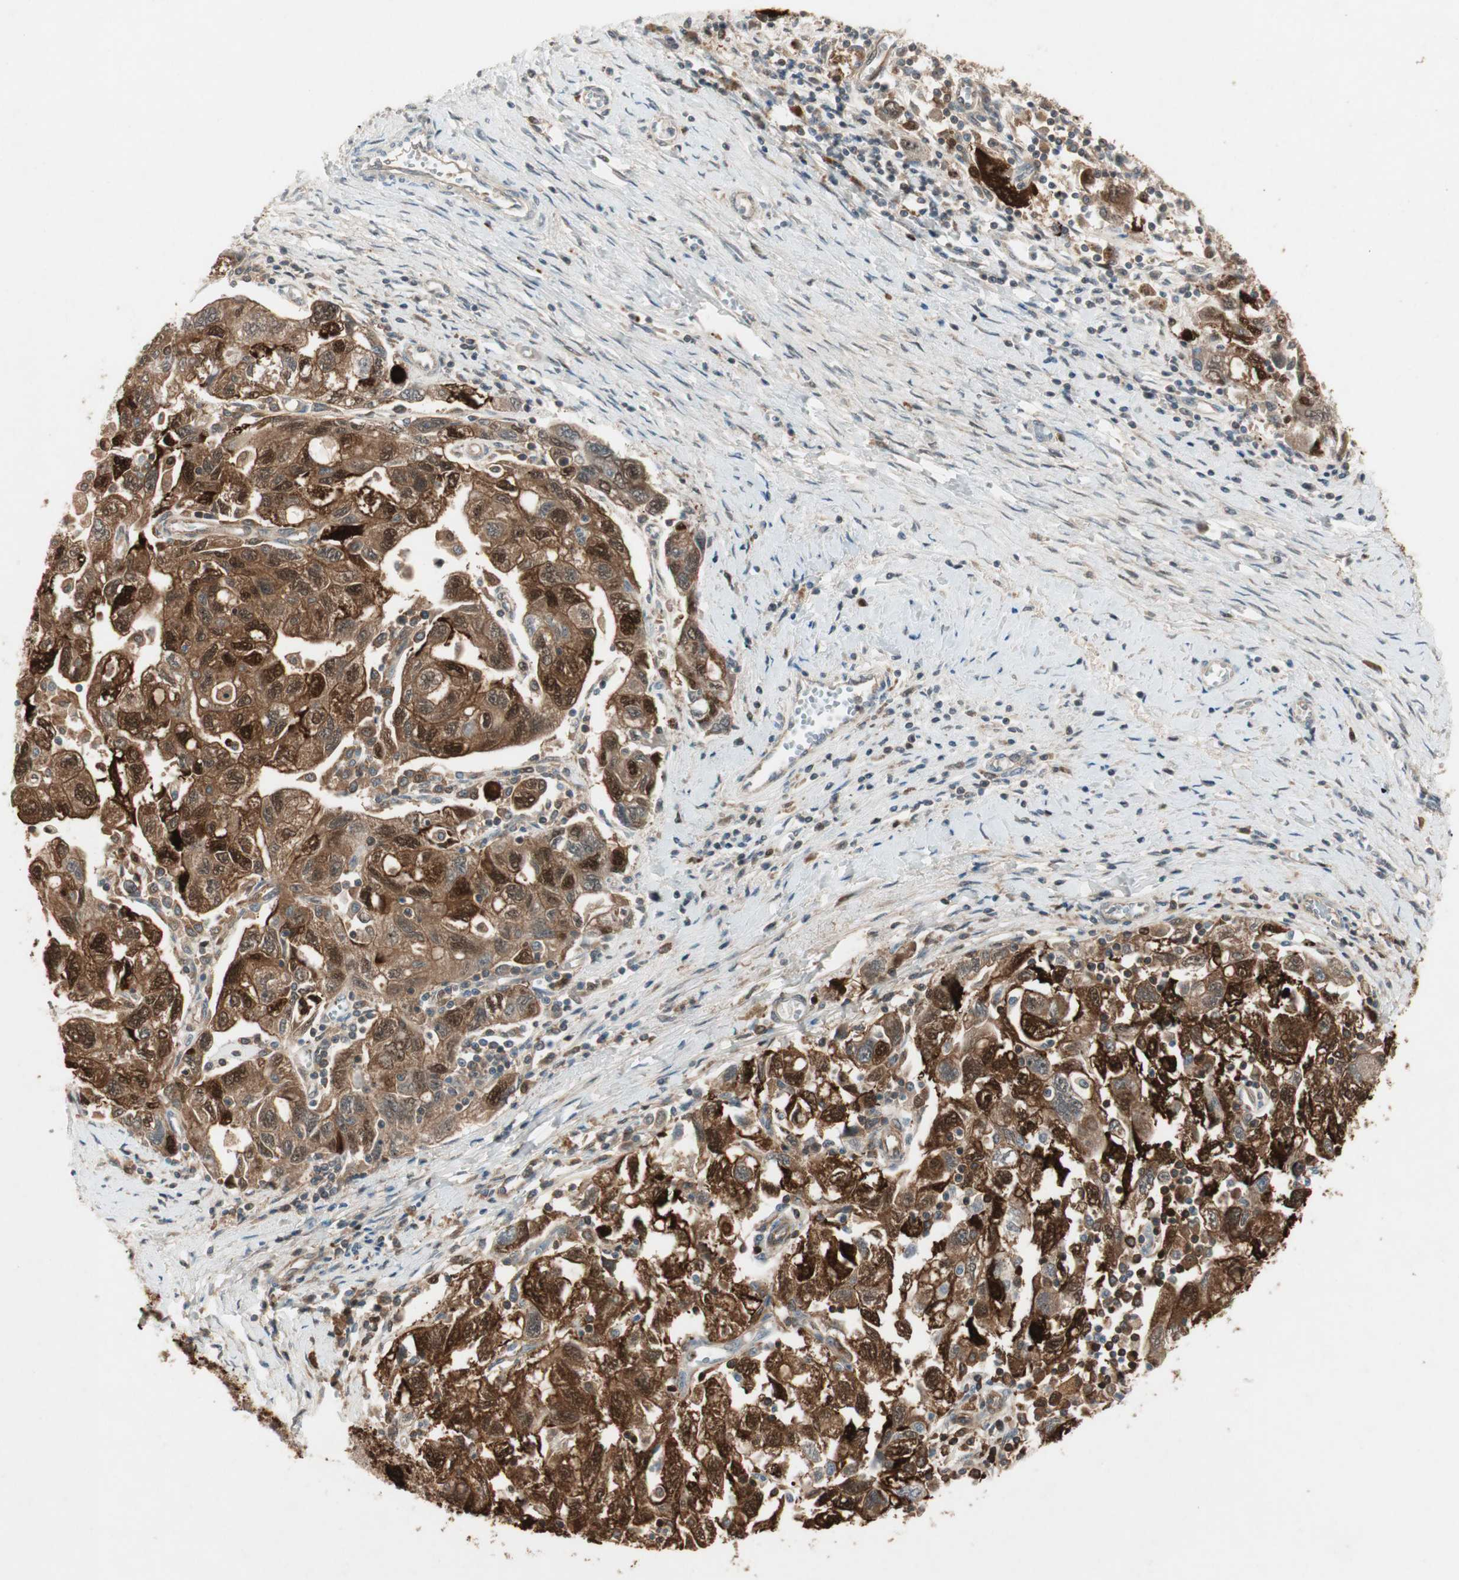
{"staining": {"intensity": "strong", "quantity": ">75%", "location": "cytoplasmic/membranous,nuclear"}, "tissue": "ovarian cancer", "cell_type": "Tumor cells", "image_type": "cancer", "snomed": [{"axis": "morphology", "description": "Carcinoma, NOS"}, {"axis": "morphology", "description": "Cystadenocarcinoma, serous, NOS"}, {"axis": "topography", "description": "Ovary"}], "caption": "Protein analysis of ovarian carcinoma tissue reveals strong cytoplasmic/membranous and nuclear expression in approximately >75% of tumor cells.", "gene": "RTL6", "patient": {"sex": "female", "age": 69}}